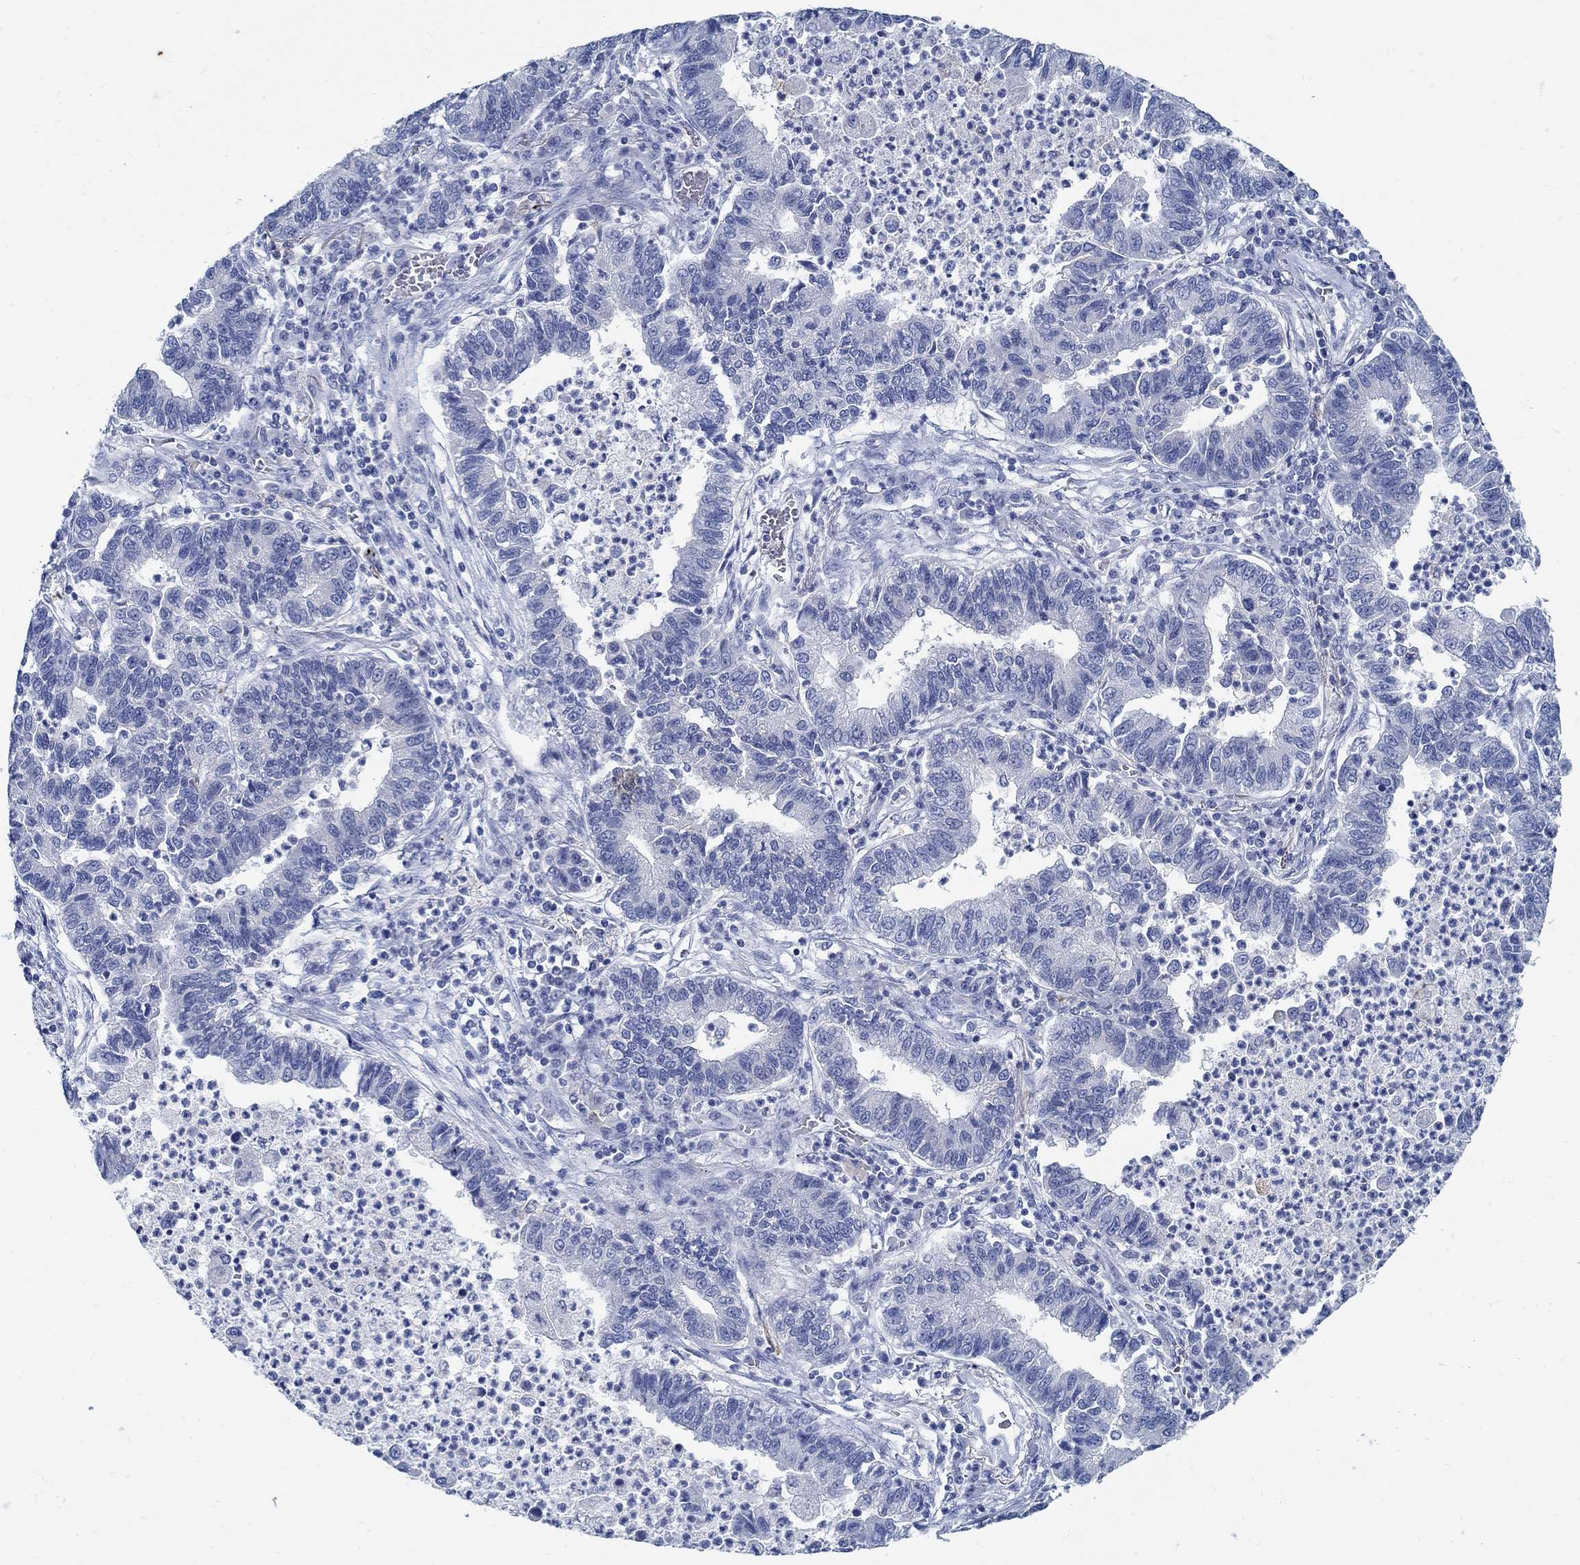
{"staining": {"intensity": "negative", "quantity": "none", "location": "none"}, "tissue": "lung cancer", "cell_type": "Tumor cells", "image_type": "cancer", "snomed": [{"axis": "morphology", "description": "Adenocarcinoma, NOS"}, {"axis": "topography", "description": "Lung"}], "caption": "High power microscopy micrograph of an IHC micrograph of lung adenocarcinoma, revealing no significant staining in tumor cells.", "gene": "ZFAND4", "patient": {"sex": "female", "age": 57}}